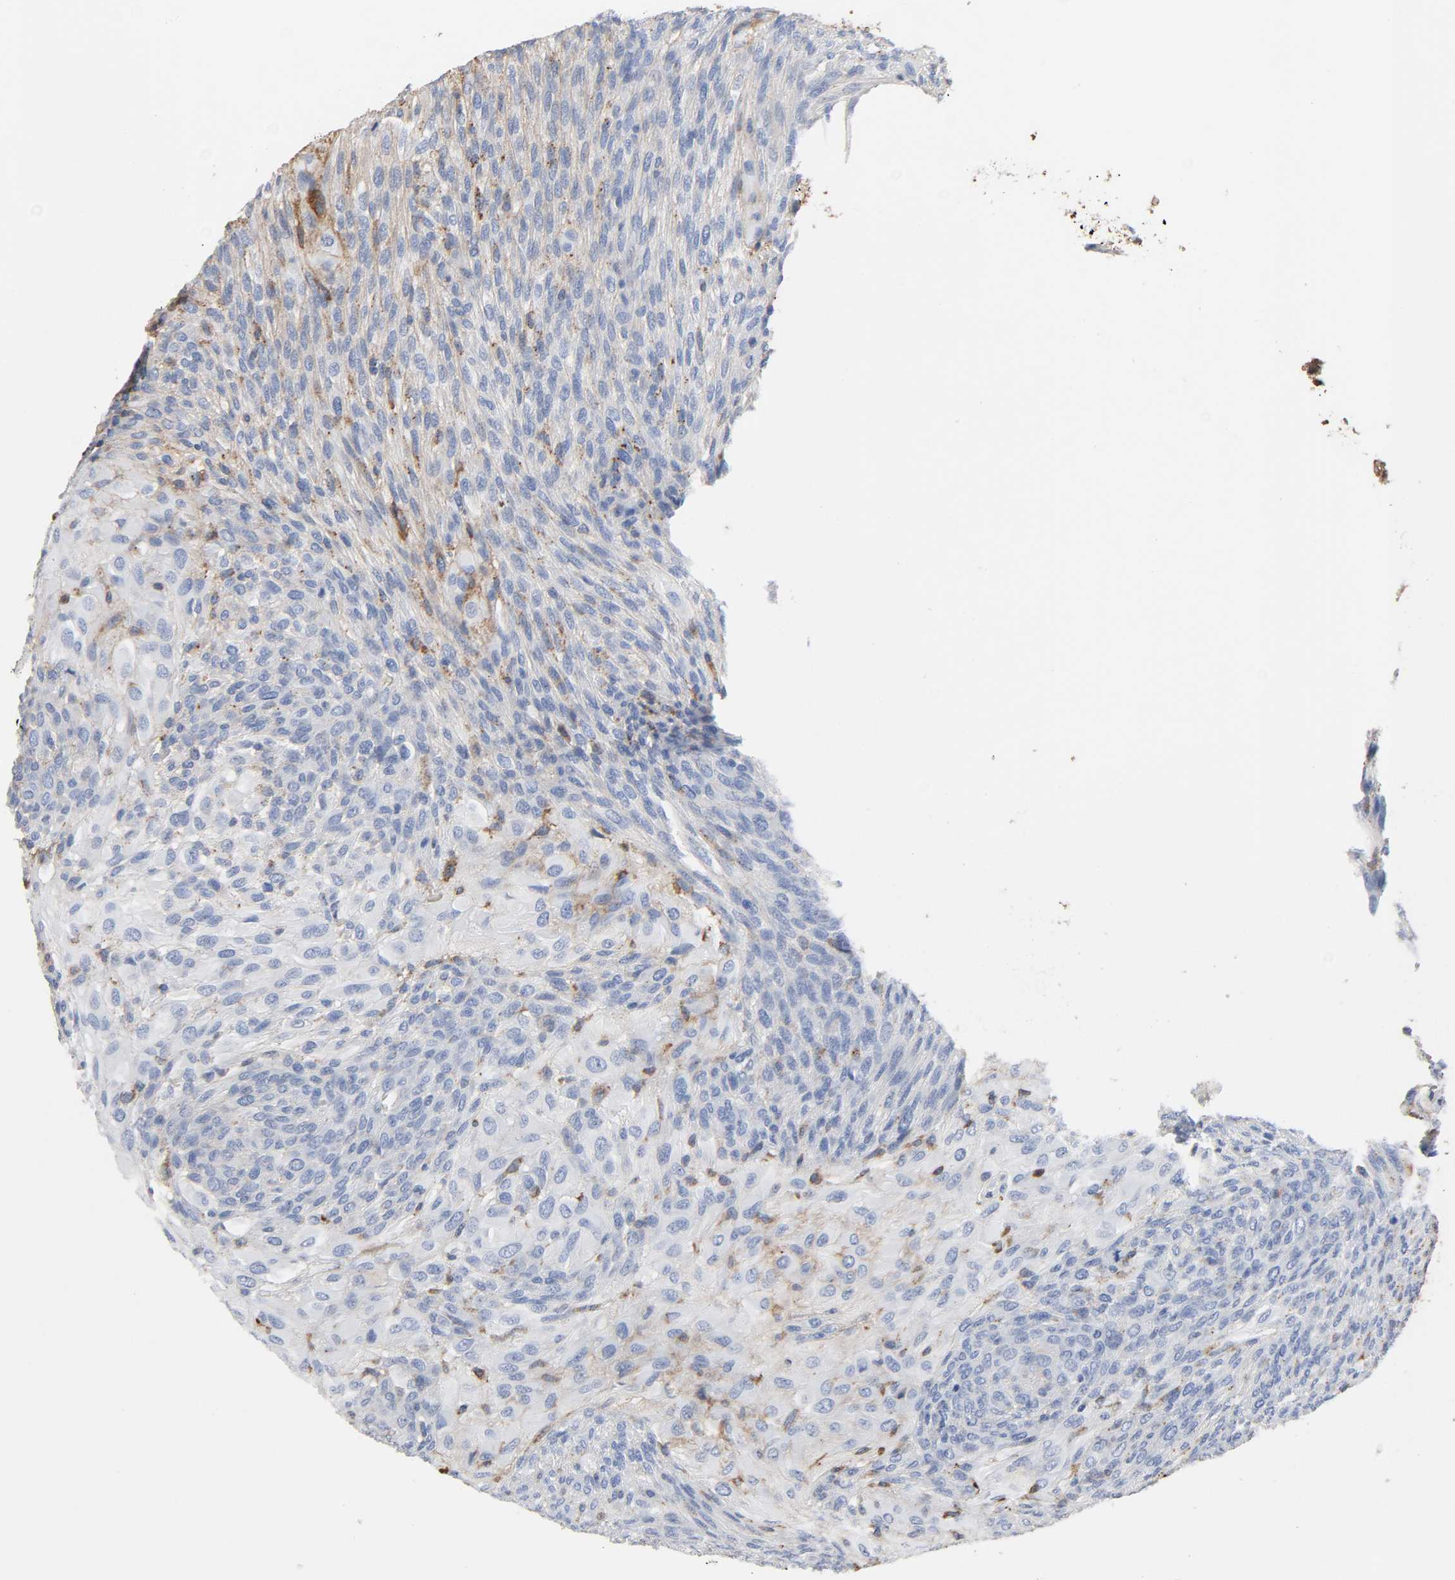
{"staining": {"intensity": "weak", "quantity": "25%-75%", "location": "cytoplasmic/membranous"}, "tissue": "glioma", "cell_type": "Tumor cells", "image_type": "cancer", "snomed": [{"axis": "morphology", "description": "Glioma, malignant, High grade"}, {"axis": "topography", "description": "Cerebral cortex"}], "caption": "Protein staining of glioma tissue exhibits weak cytoplasmic/membranous staining in approximately 25%-75% of tumor cells.", "gene": "C3", "patient": {"sex": "female", "age": 55}}